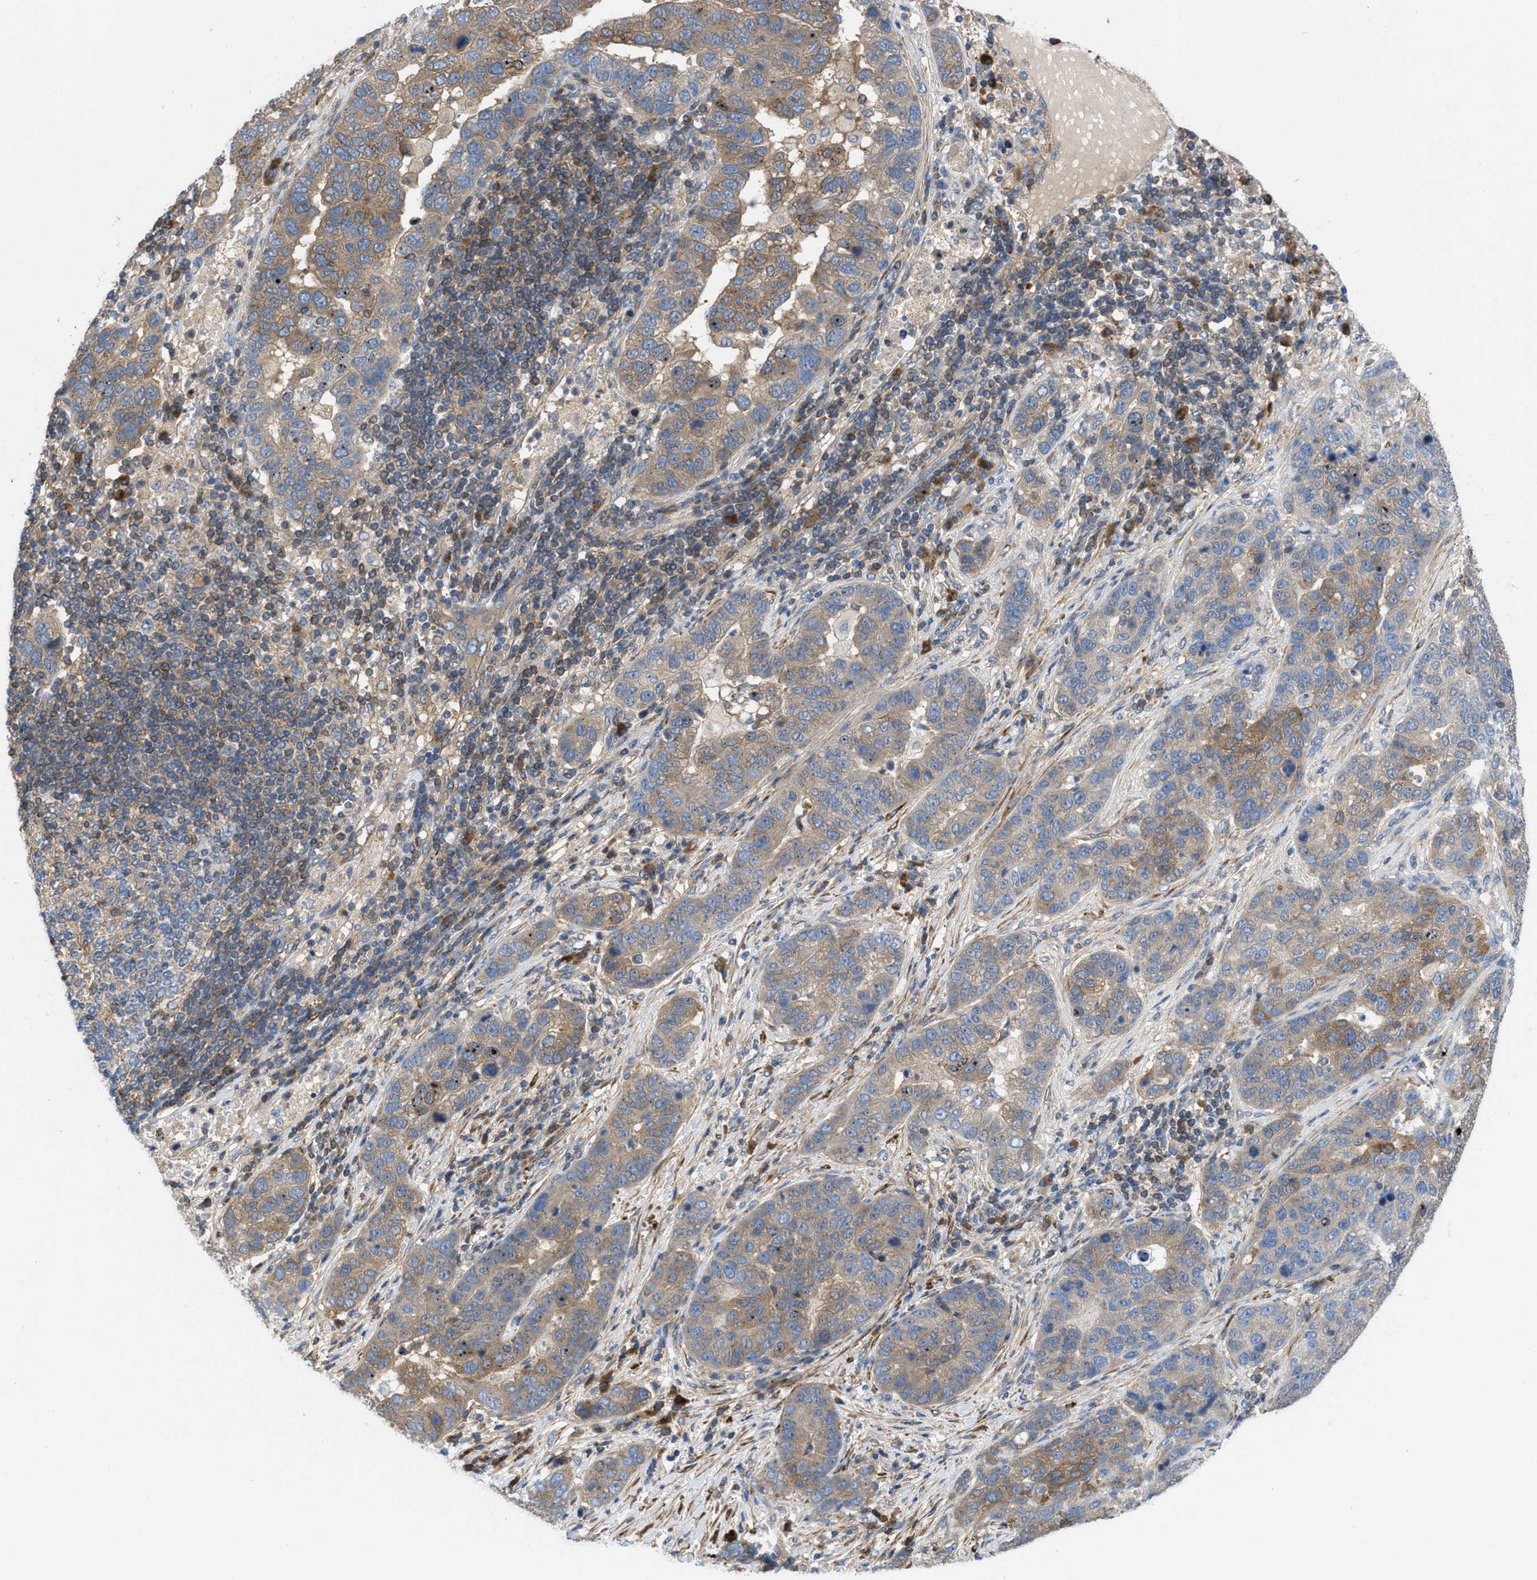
{"staining": {"intensity": "moderate", "quantity": ">75%", "location": "cytoplasmic/membranous"}, "tissue": "pancreatic cancer", "cell_type": "Tumor cells", "image_type": "cancer", "snomed": [{"axis": "morphology", "description": "Adenocarcinoma, NOS"}, {"axis": "topography", "description": "Pancreas"}], "caption": "Pancreatic adenocarcinoma stained with a brown dye demonstrates moderate cytoplasmic/membranous positive positivity in about >75% of tumor cells.", "gene": "CHKB", "patient": {"sex": "female", "age": 61}}